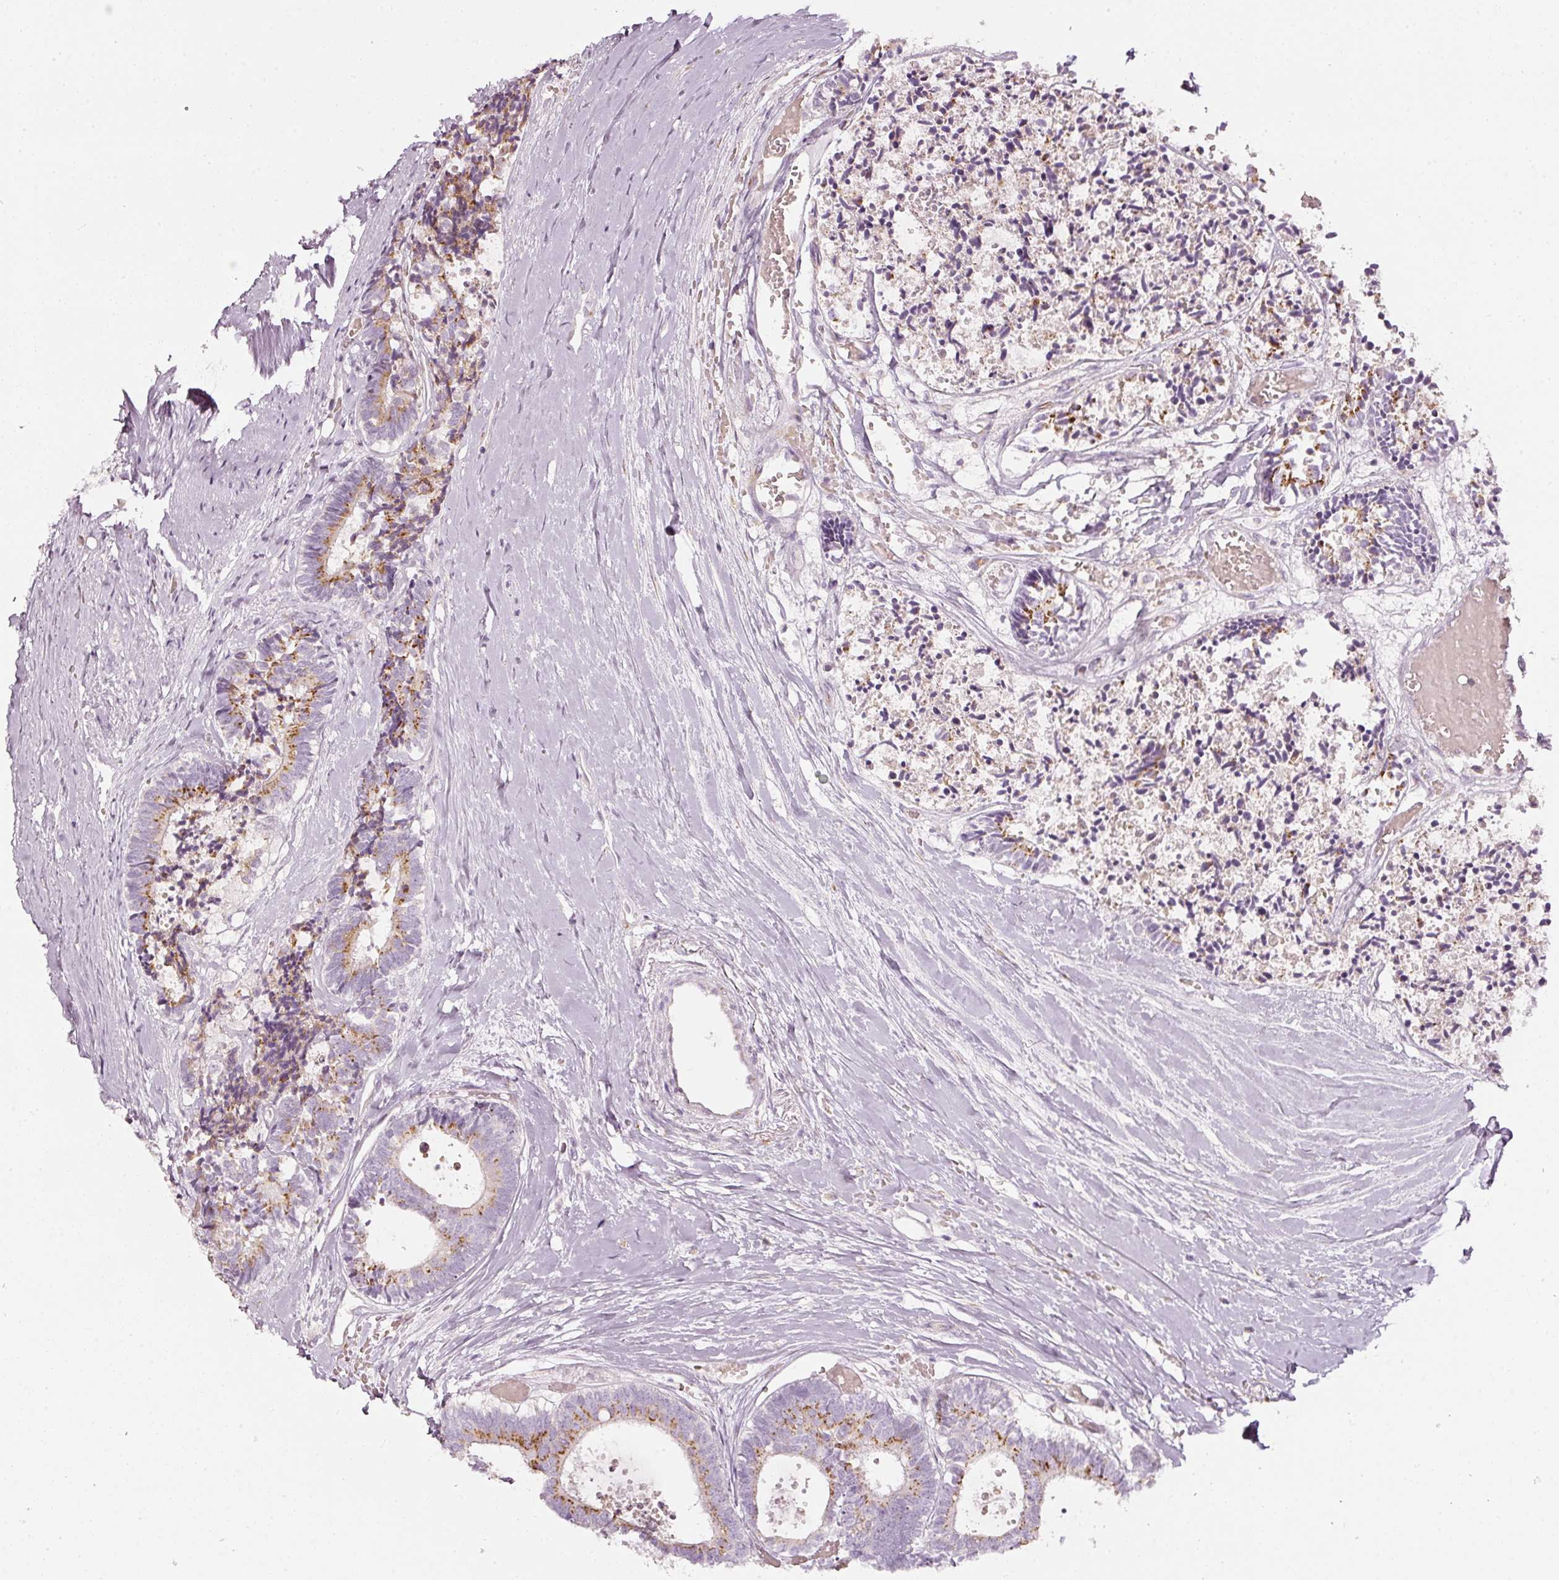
{"staining": {"intensity": "moderate", "quantity": "25%-75%", "location": "cytoplasmic/membranous"}, "tissue": "colorectal cancer", "cell_type": "Tumor cells", "image_type": "cancer", "snomed": [{"axis": "morphology", "description": "Adenocarcinoma, NOS"}, {"axis": "topography", "description": "Colon"}, {"axis": "topography", "description": "Rectum"}], "caption": "Colorectal adenocarcinoma tissue reveals moderate cytoplasmic/membranous staining in about 25%-75% of tumor cells", "gene": "SDF4", "patient": {"sex": "male", "age": 57}}